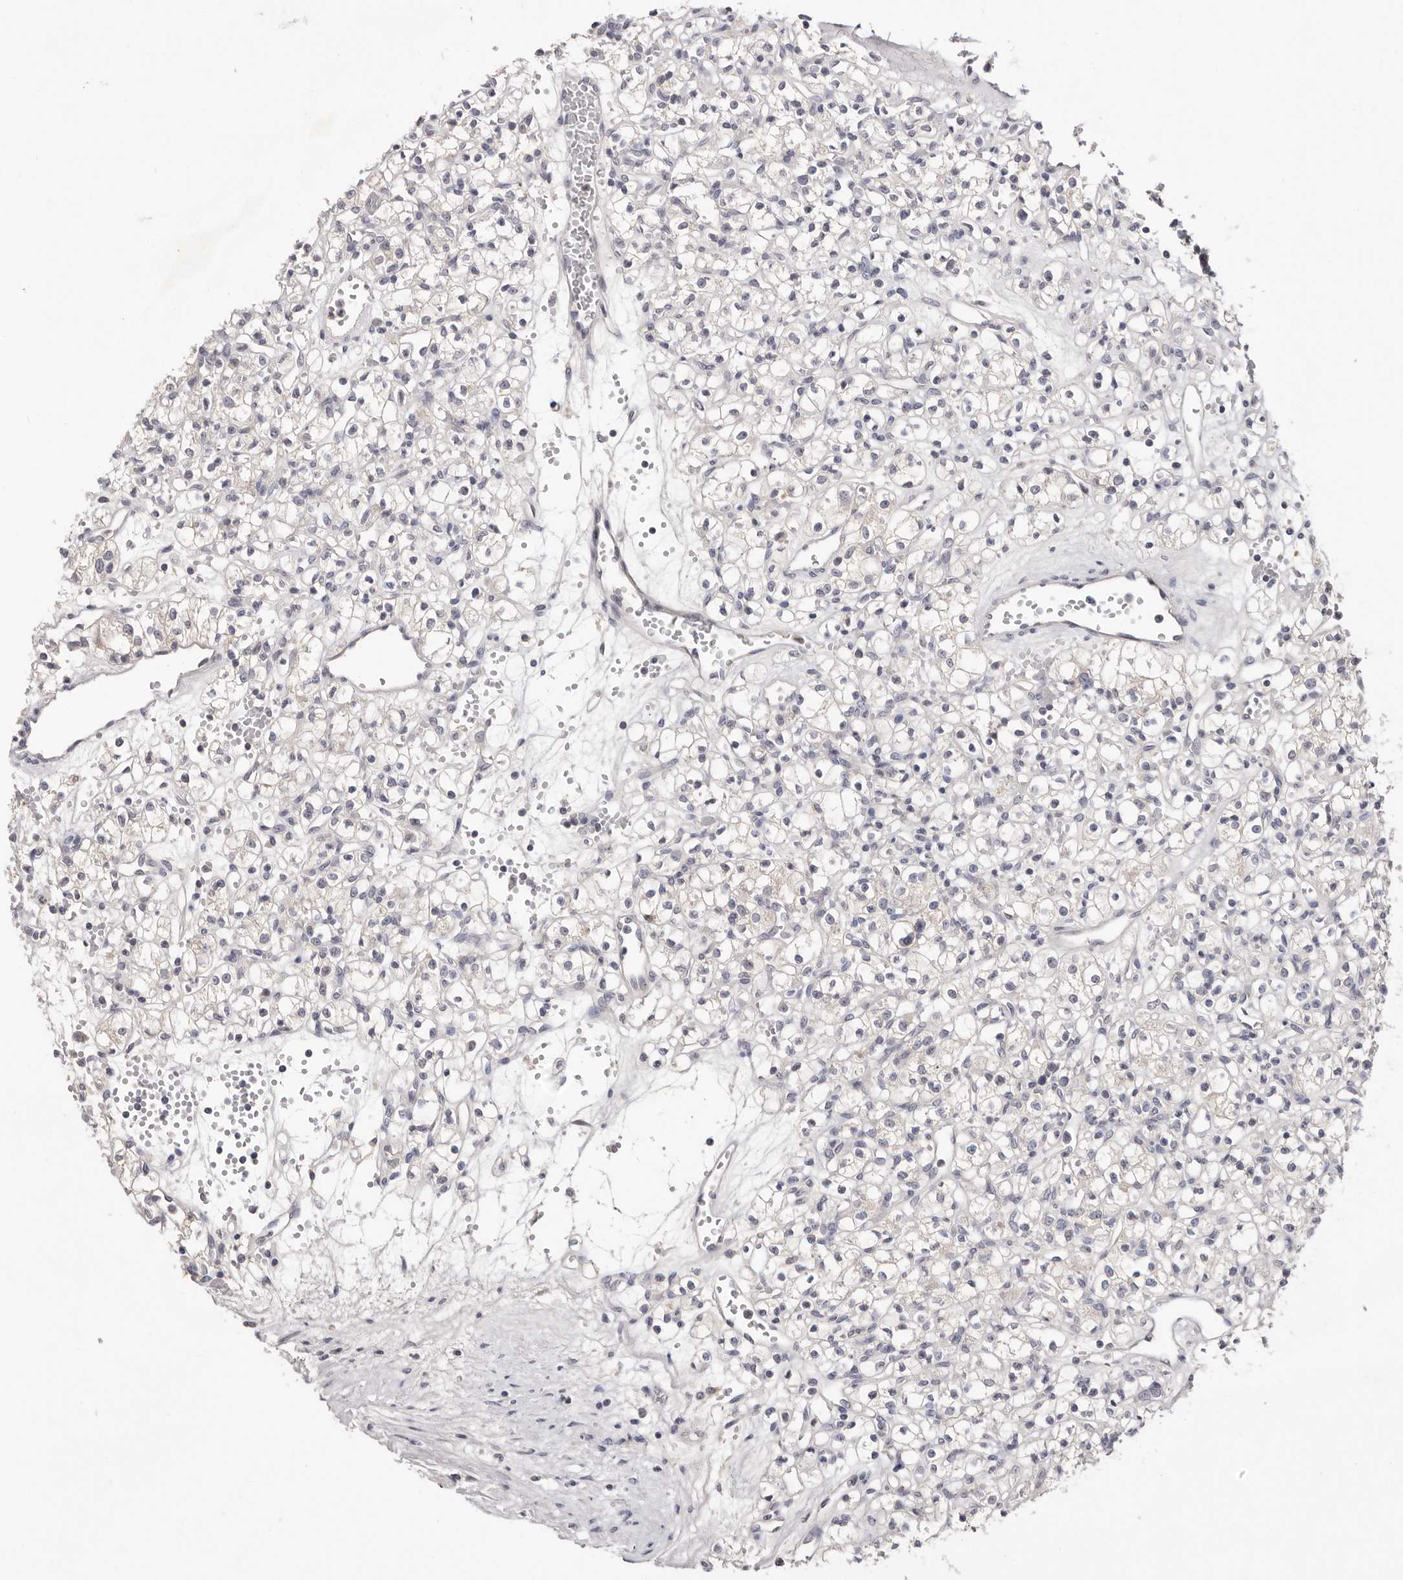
{"staining": {"intensity": "negative", "quantity": "none", "location": "none"}, "tissue": "renal cancer", "cell_type": "Tumor cells", "image_type": "cancer", "snomed": [{"axis": "morphology", "description": "Adenocarcinoma, NOS"}, {"axis": "topography", "description": "Kidney"}], "caption": "Tumor cells show no significant expression in renal cancer.", "gene": "DOP1A", "patient": {"sex": "female", "age": 59}}